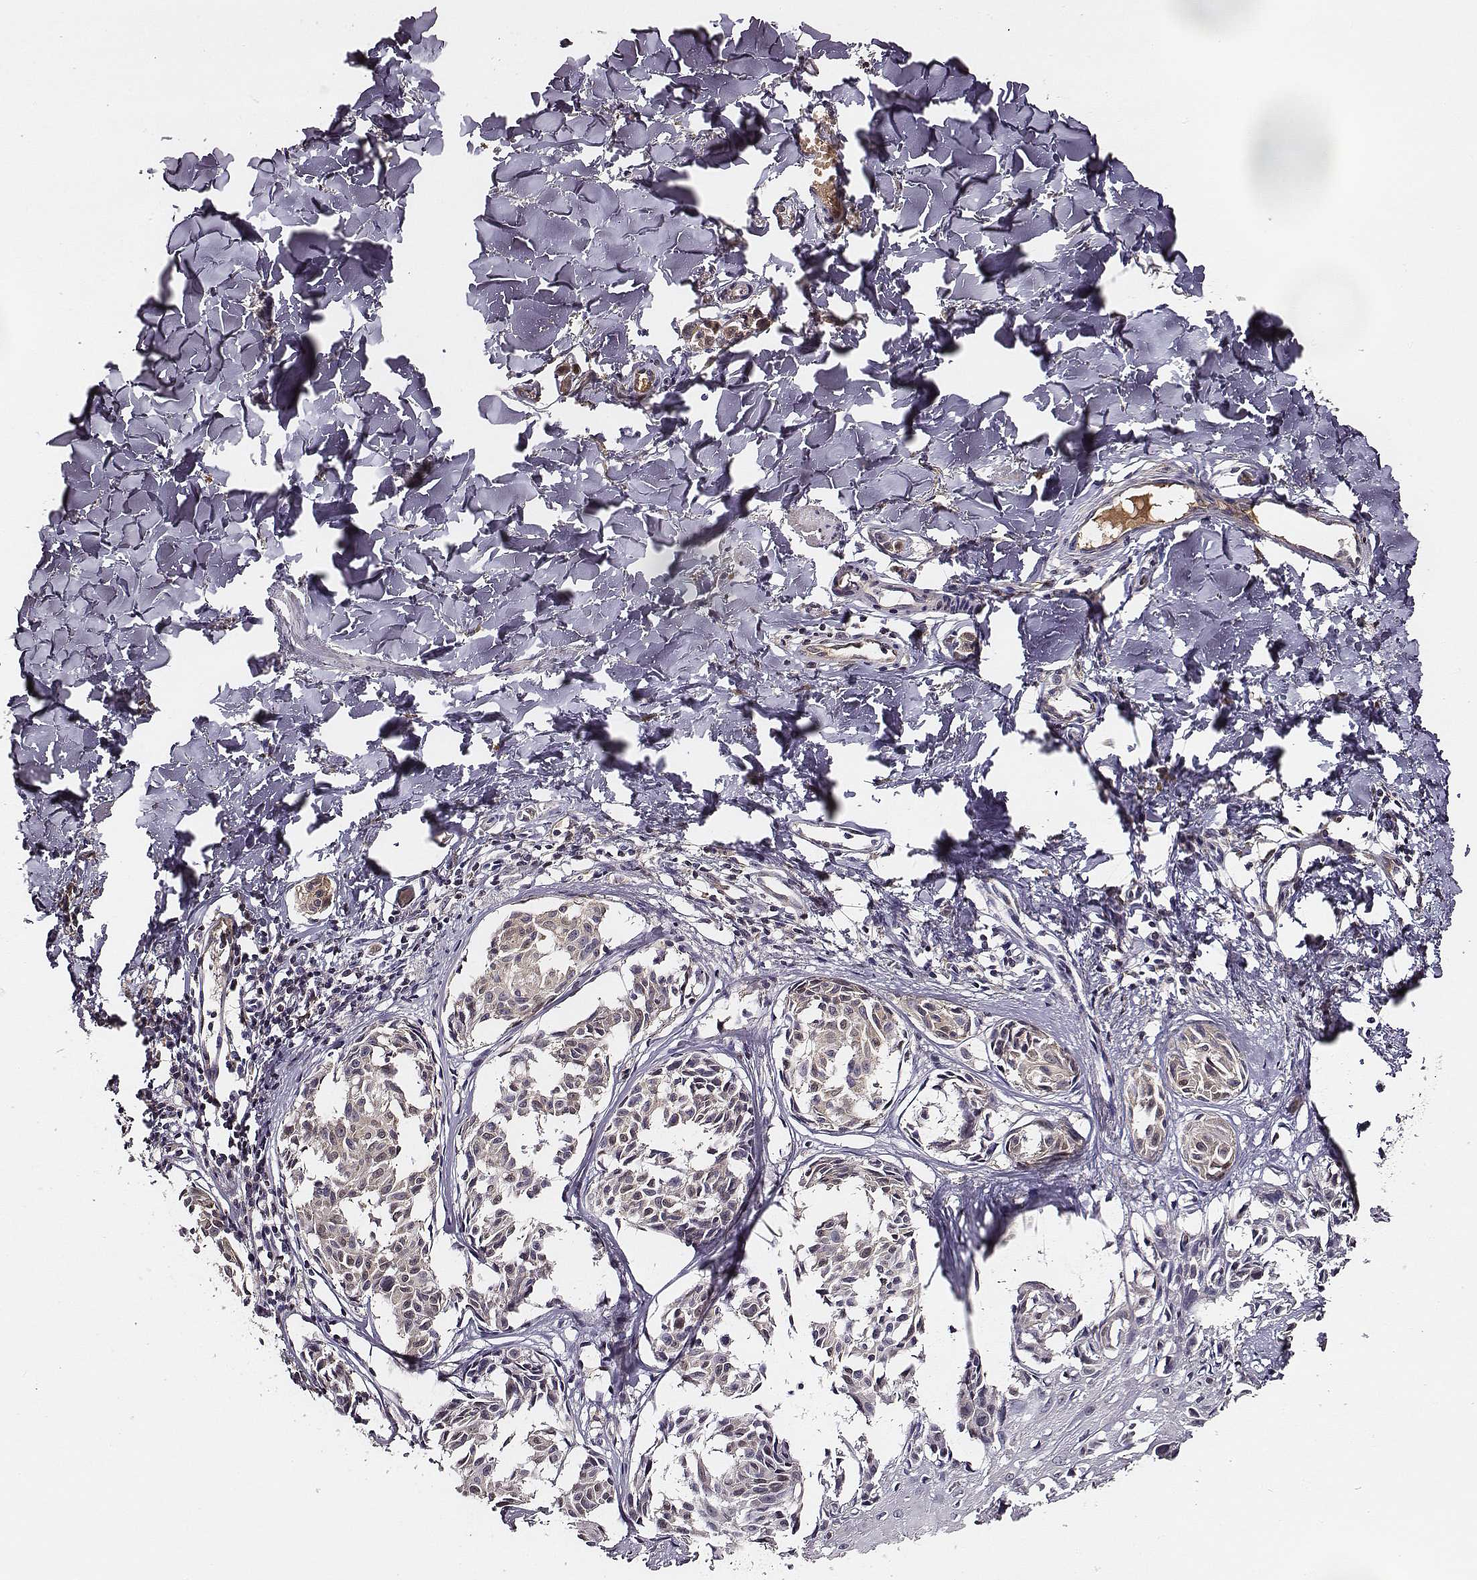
{"staining": {"intensity": "negative", "quantity": "none", "location": "none"}, "tissue": "melanoma", "cell_type": "Tumor cells", "image_type": "cancer", "snomed": [{"axis": "morphology", "description": "Malignant melanoma, NOS"}, {"axis": "topography", "description": "Skin"}], "caption": "This is a image of immunohistochemistry (IHC) staining of malignant melanoma, which shows no expression in tumor cells.", "gene": "TF", "patient": {"sex": "male", "age": 51}}